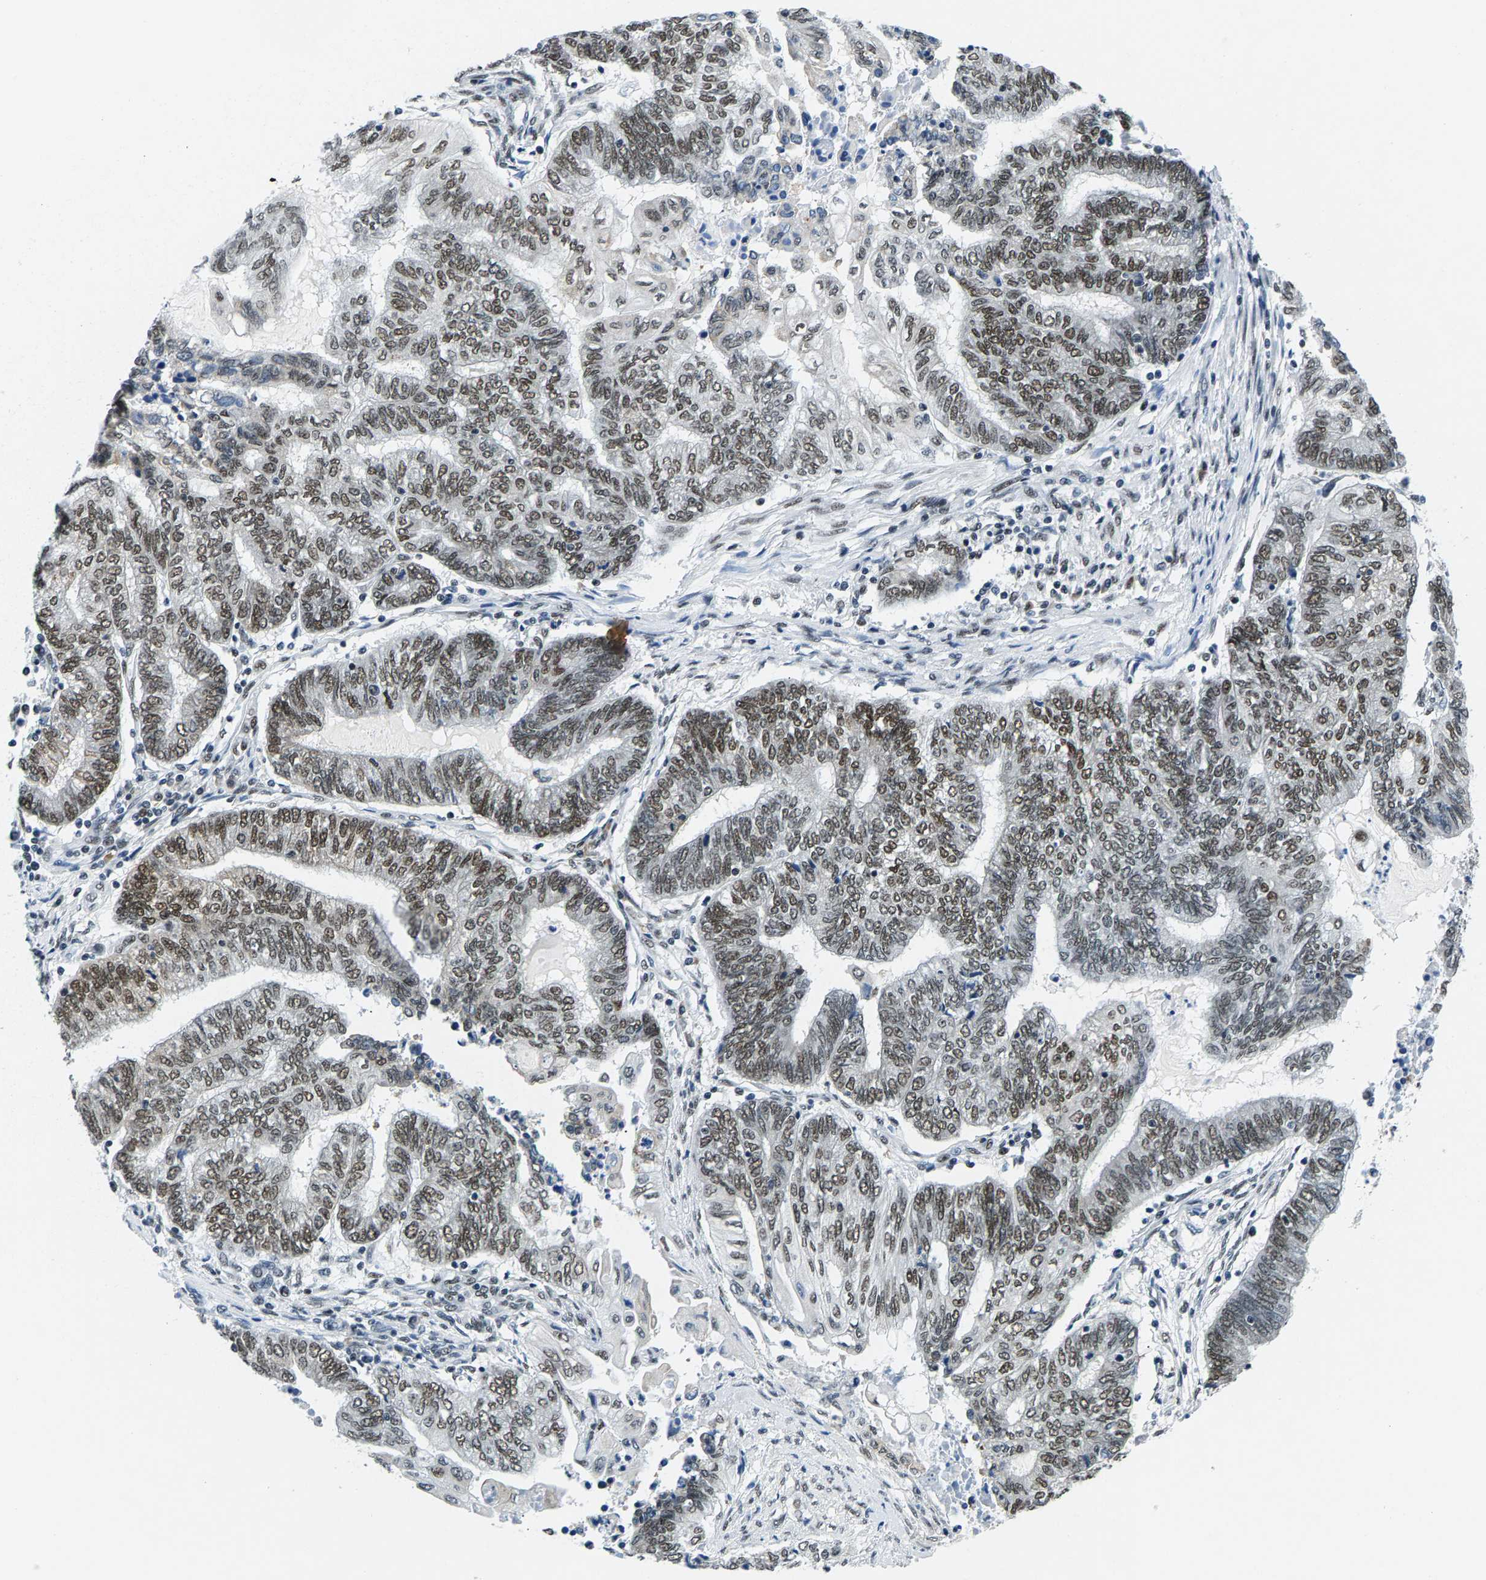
{"staining": {"intensity": "moderate", "quantity": ">75%", "location": "nuclear"}, "tissue": "endometrial cancer", "cell_type": "Tumor cells", "image_type": "cancer", "snomed": [{"axis": "morphology", "description": "Adenocarcinoma, NOS"}, {"axis": "topography", "description": "Uterus"}, {"axis": "topography", "description": "Endometrium"}], "caption": "Human endometrial adenocarcinoma stained for a protein (brown) reveals moderate nuclear positive staining in about >75% of tumor cells.", "gene": "ATF2", "patient": {"sex": "female", "age": 70}}